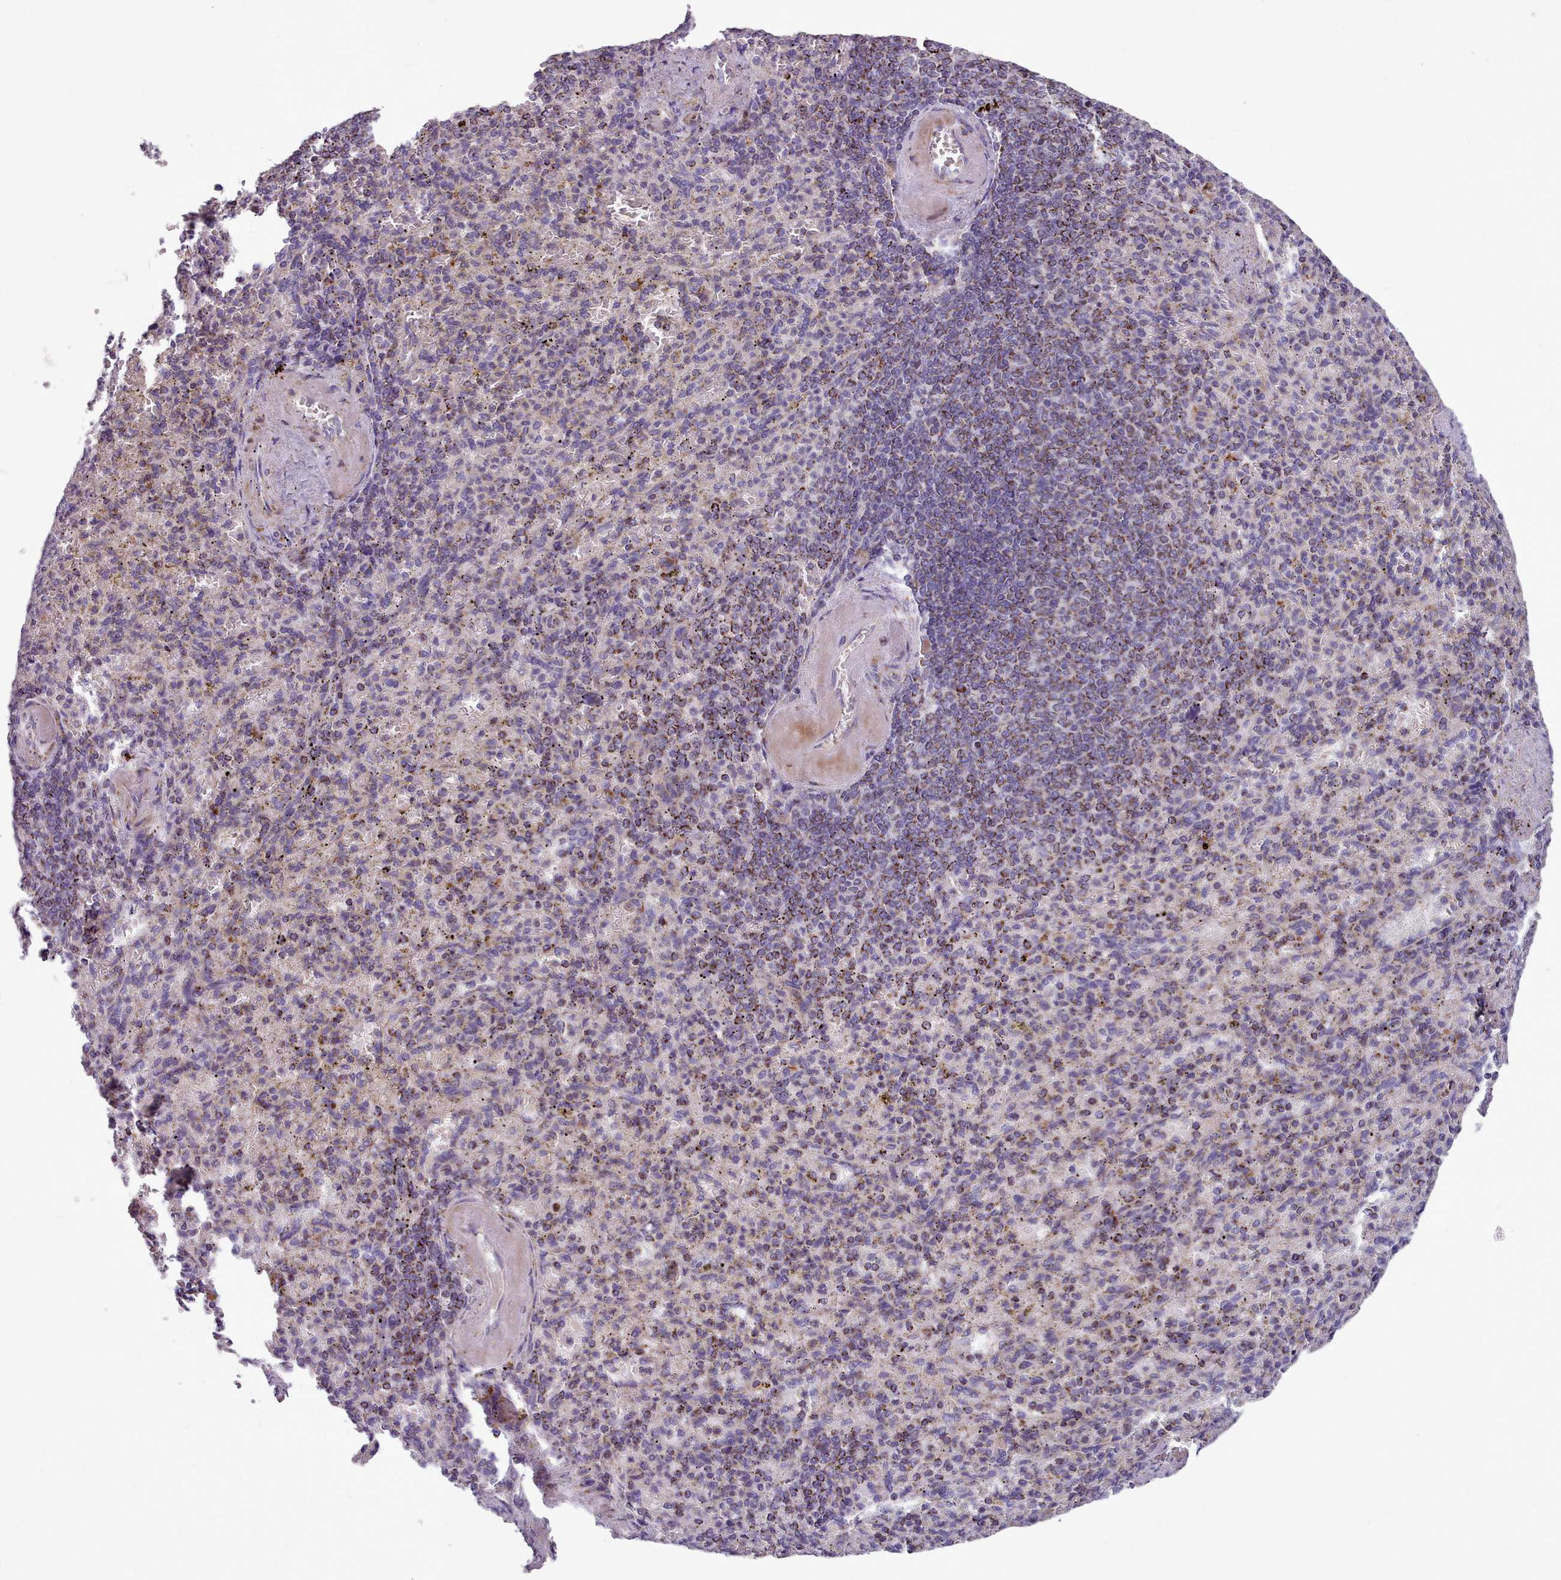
{"staining": {"intensity": "moderate", "quantity": "<25%", "location": "cytoplasmic/membranous"}, "tissue": "spleen", "cell_type": "Cells in red pulp", "image_type": "normal", "snomed": [{"axis": "morphology", "description": "Normal tissue, NOS"}, {"axis": "topography", "description": "Spleen"}], "caption": "Immunohistochemistry (IHC) photomicrograph of benign spleen: spleen stained using IHC exhibits low levels of moderate protein expression localized specifically in the cytoplasmic/membranous of cells in red pulp, appearing as a cytoplasmic/membranous brown color.", "gene": "FKBP10", "patient": {"sex": "female", "age": 74}}